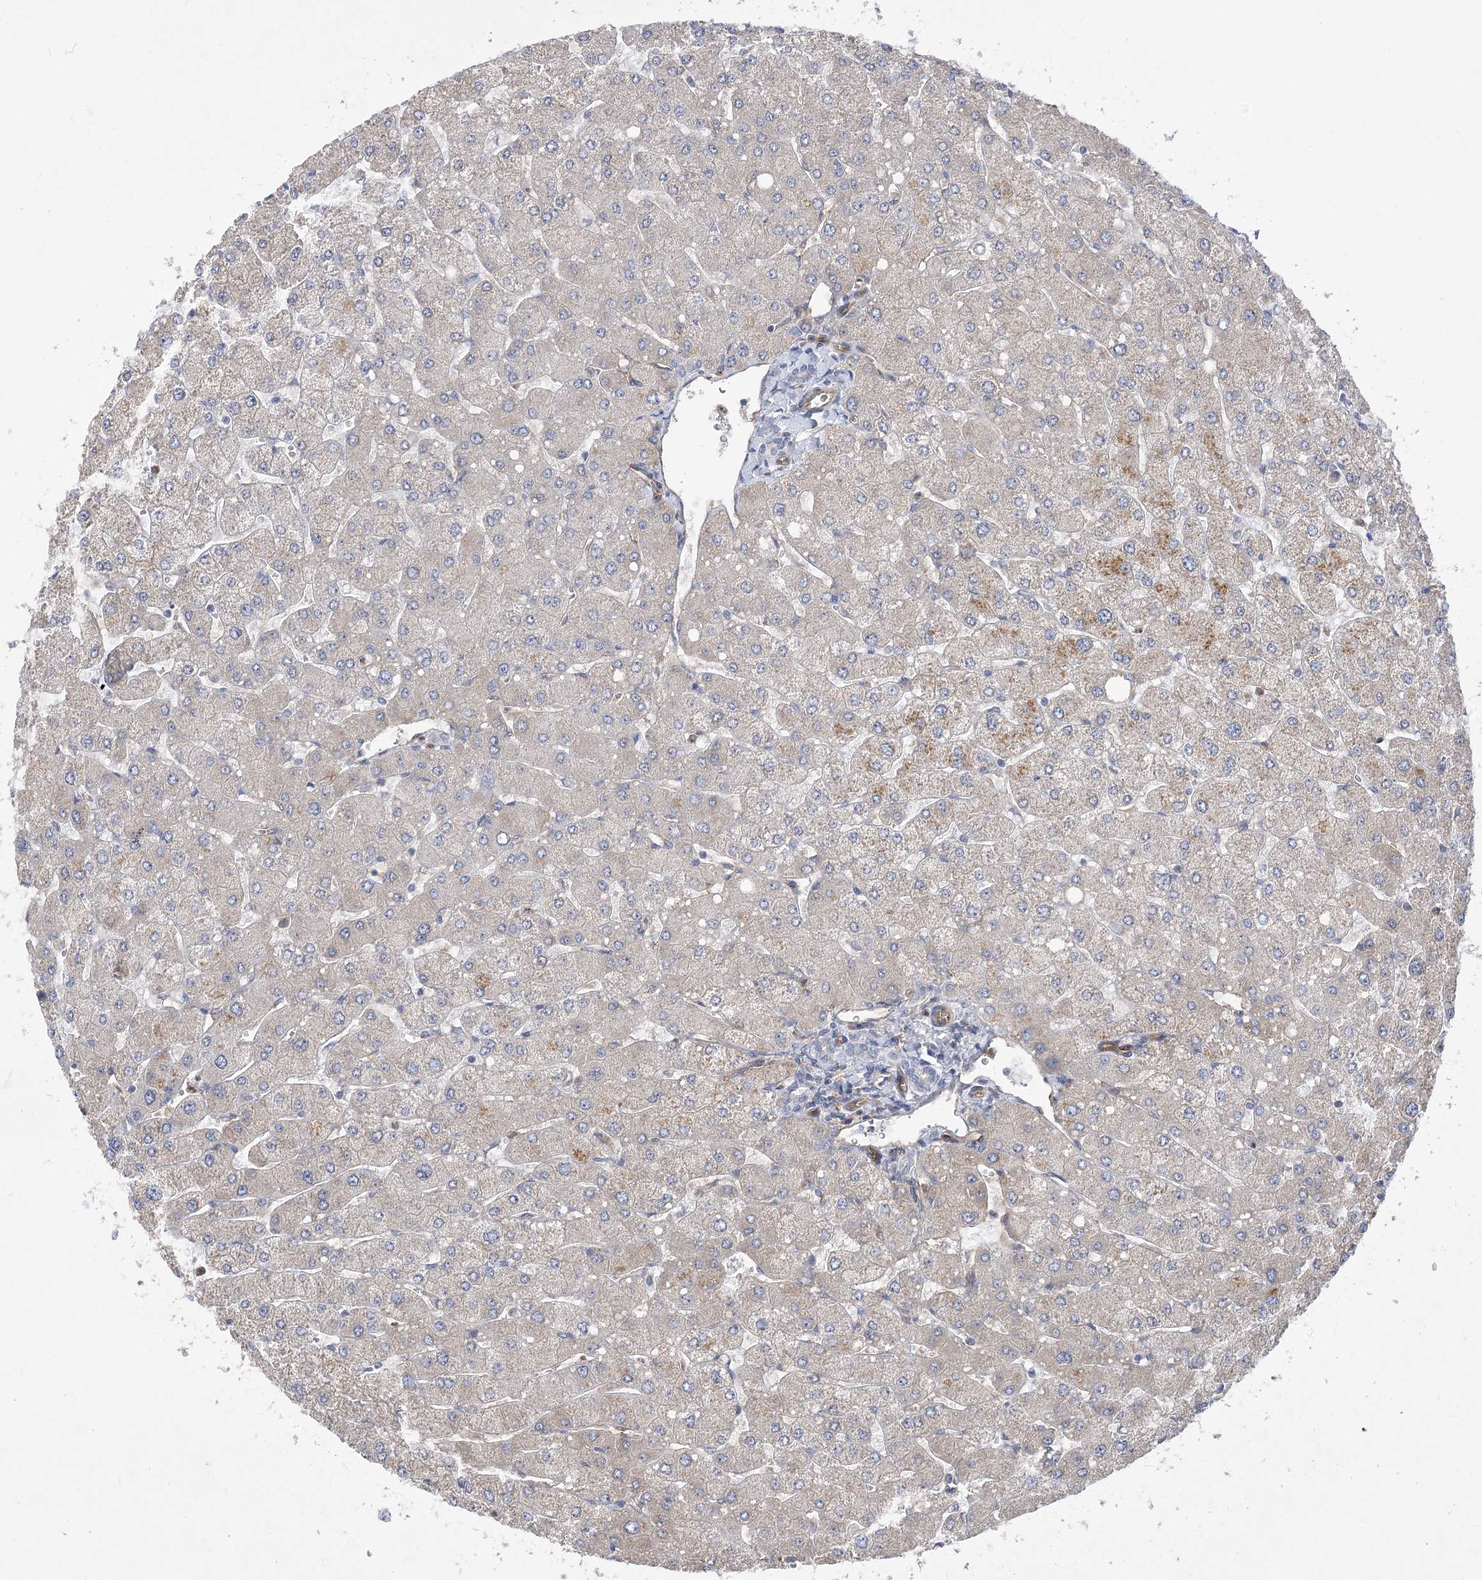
{"staining": {"intensity": "negative", "quantity": "none", "location": "none"}, "tissue": "liver", "cell_type": "Cholangiocytes", "image_type": "normal", "snomed": [{"axis": "morphology", "description": "Normal tissue, NOS"}, {"axis": "topography", "description": "Liver"}], "caption": "IHC micrograph of benign liver stained for a protein (brown), which demonstrates no staining in cholangiocytes. (Brightfield microscopy of DAB (3,3'-diaminobenzidine) immunohistochemistry (IHC) at high magnification).", "gene": "ARHGAP31", "patient": {"sex": "male", "age": 55}}